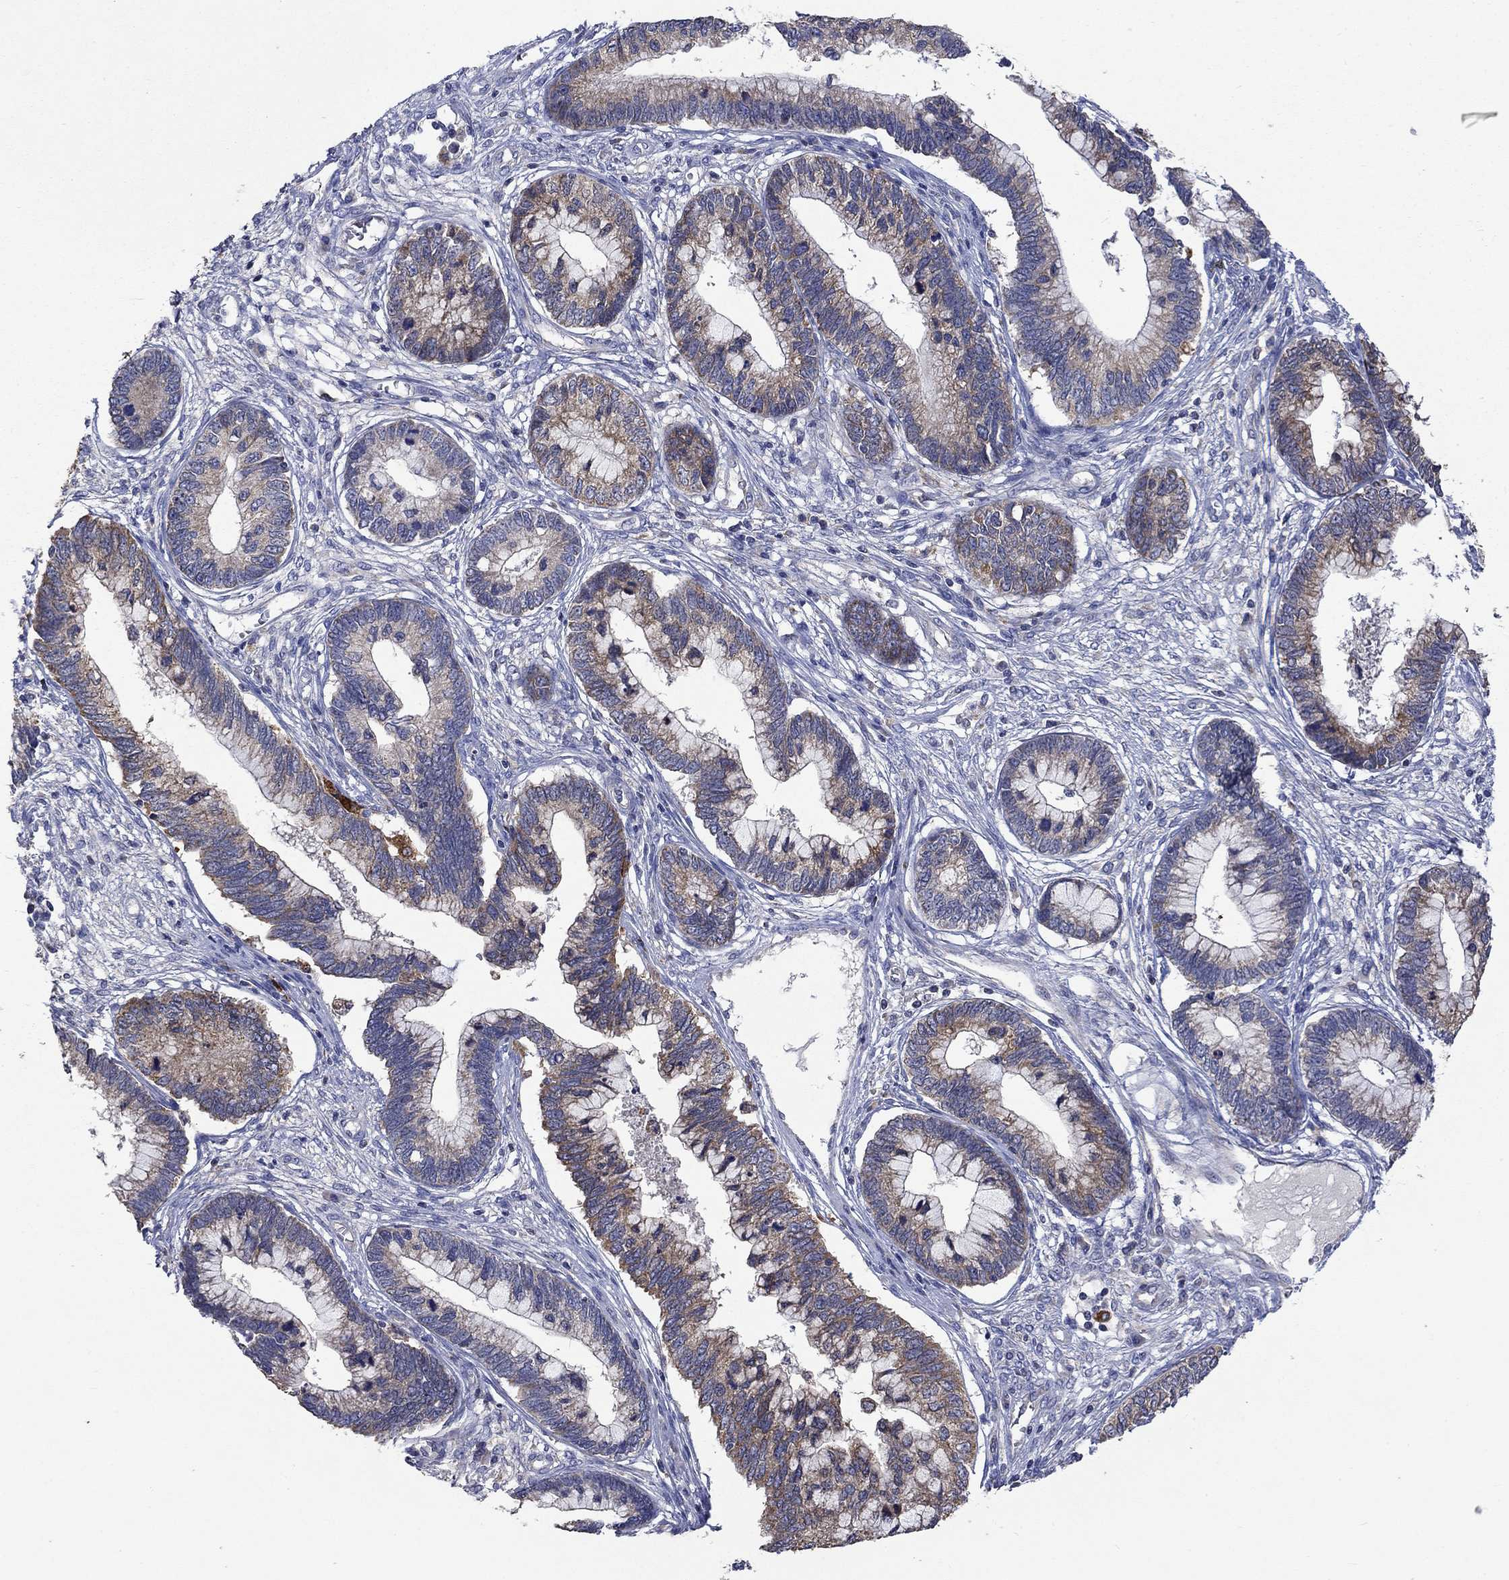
{"staining": {"intensity": "moderate", "quantity": "<25%", "location": "cytoplasmic/membranous"}, "tissue": "cervical cancer", "cell_type": "Tumor cells", "image_type": "cancer", "snomed": [{"axis": "morphology", "description": "Adenocarcinoma, NOS"}, {"axis": "topography", "description": "Cervix"}], "caption": "This is an image of IHC staining of adenocarcinoma (cervical), which shows moderate positivity in the cytoplasmic/membranous of tumor cells.", "gene": "UGT8", "patient": {"sex": "female", "age": 44}}